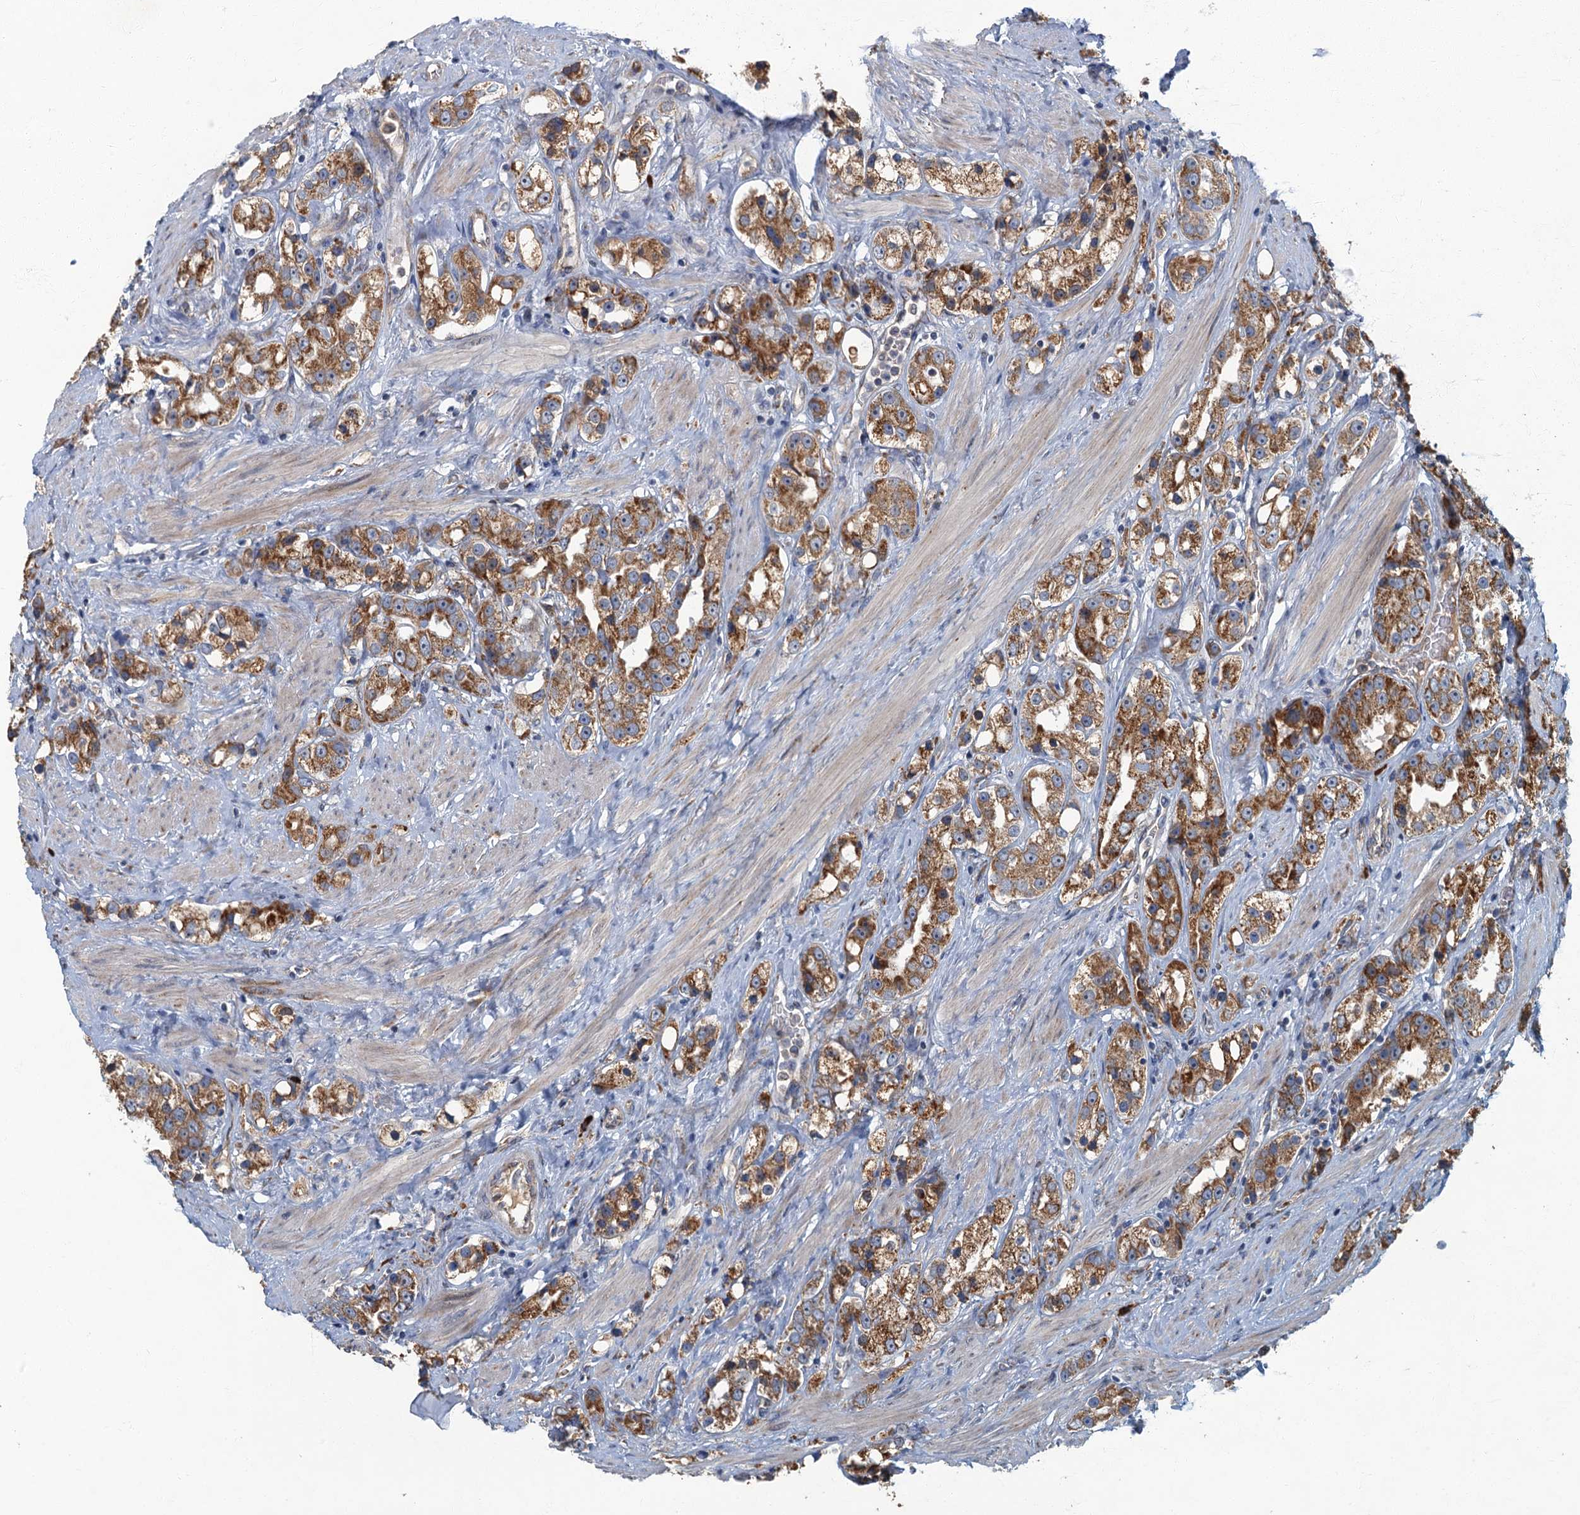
{"staining": {"intensity": "moderate", "quantity": ">75%", "location": "cytoplasmic/membranous"}, "tissue": "prostate cancer", "cell_type": "Tumor cells", "image_type": "cancer", "snomed": [{"axis": "morphology", "description": "Adenocarcinoma, NOS"}, {"axis": "topography", "description": "Prostate"}], "caption": "This histopathology image displays IHC staining of adenocarcinoma (prostate), with medium moderate cytoplasmic/membranous positivity in approximately >75% of tumor cells.", "gene": "SPDYC", "patient": {"sex": "male", "age": 79}}